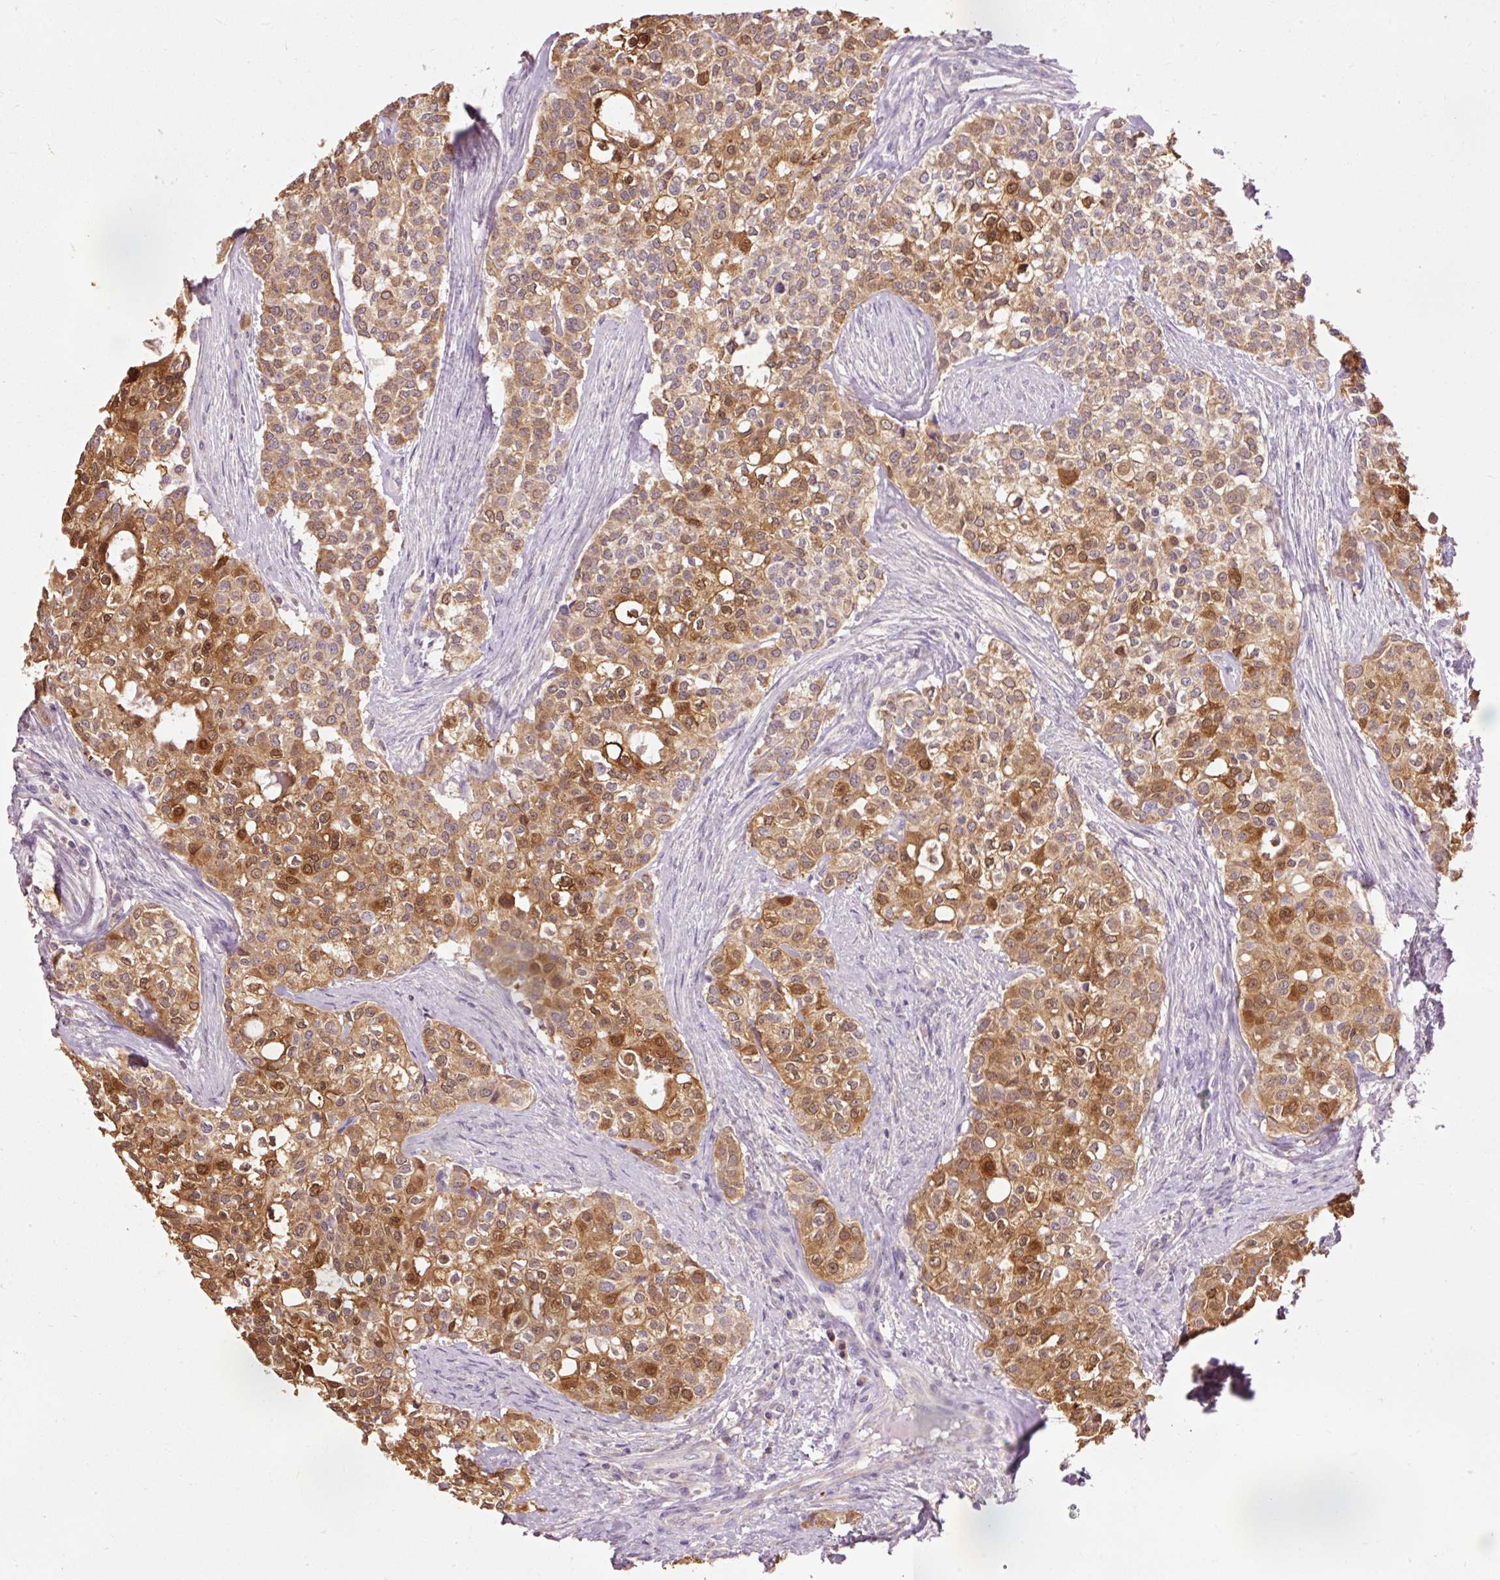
{"staining": {"intensity": "moderate", "quantity": ">75%", "location": "cytoplasmic/membranous,nuclear"}, "tissue": "head and neck cancer", "cell_type": "Tumor cells", "image_type": "cancer", "snomed": [{"axis": "morphology", "description": "Adenocarcinoma, NOS"}, {"axis": "topography", "description": "Head-Neck"}], "caption": "A high-resolution photomicrograph shows immunohistochemistry (IHC) staining of head and neck adenocarcinoma, which reveals moderate cytoplasmic/membranous and nuclear expression in about >75% of tumor cells. Immunohistochemistry stains the protein in brown and the nuclei are stained blue.", "gene": "PRDX5", "patient": {"sex": "male", "age": 81}}